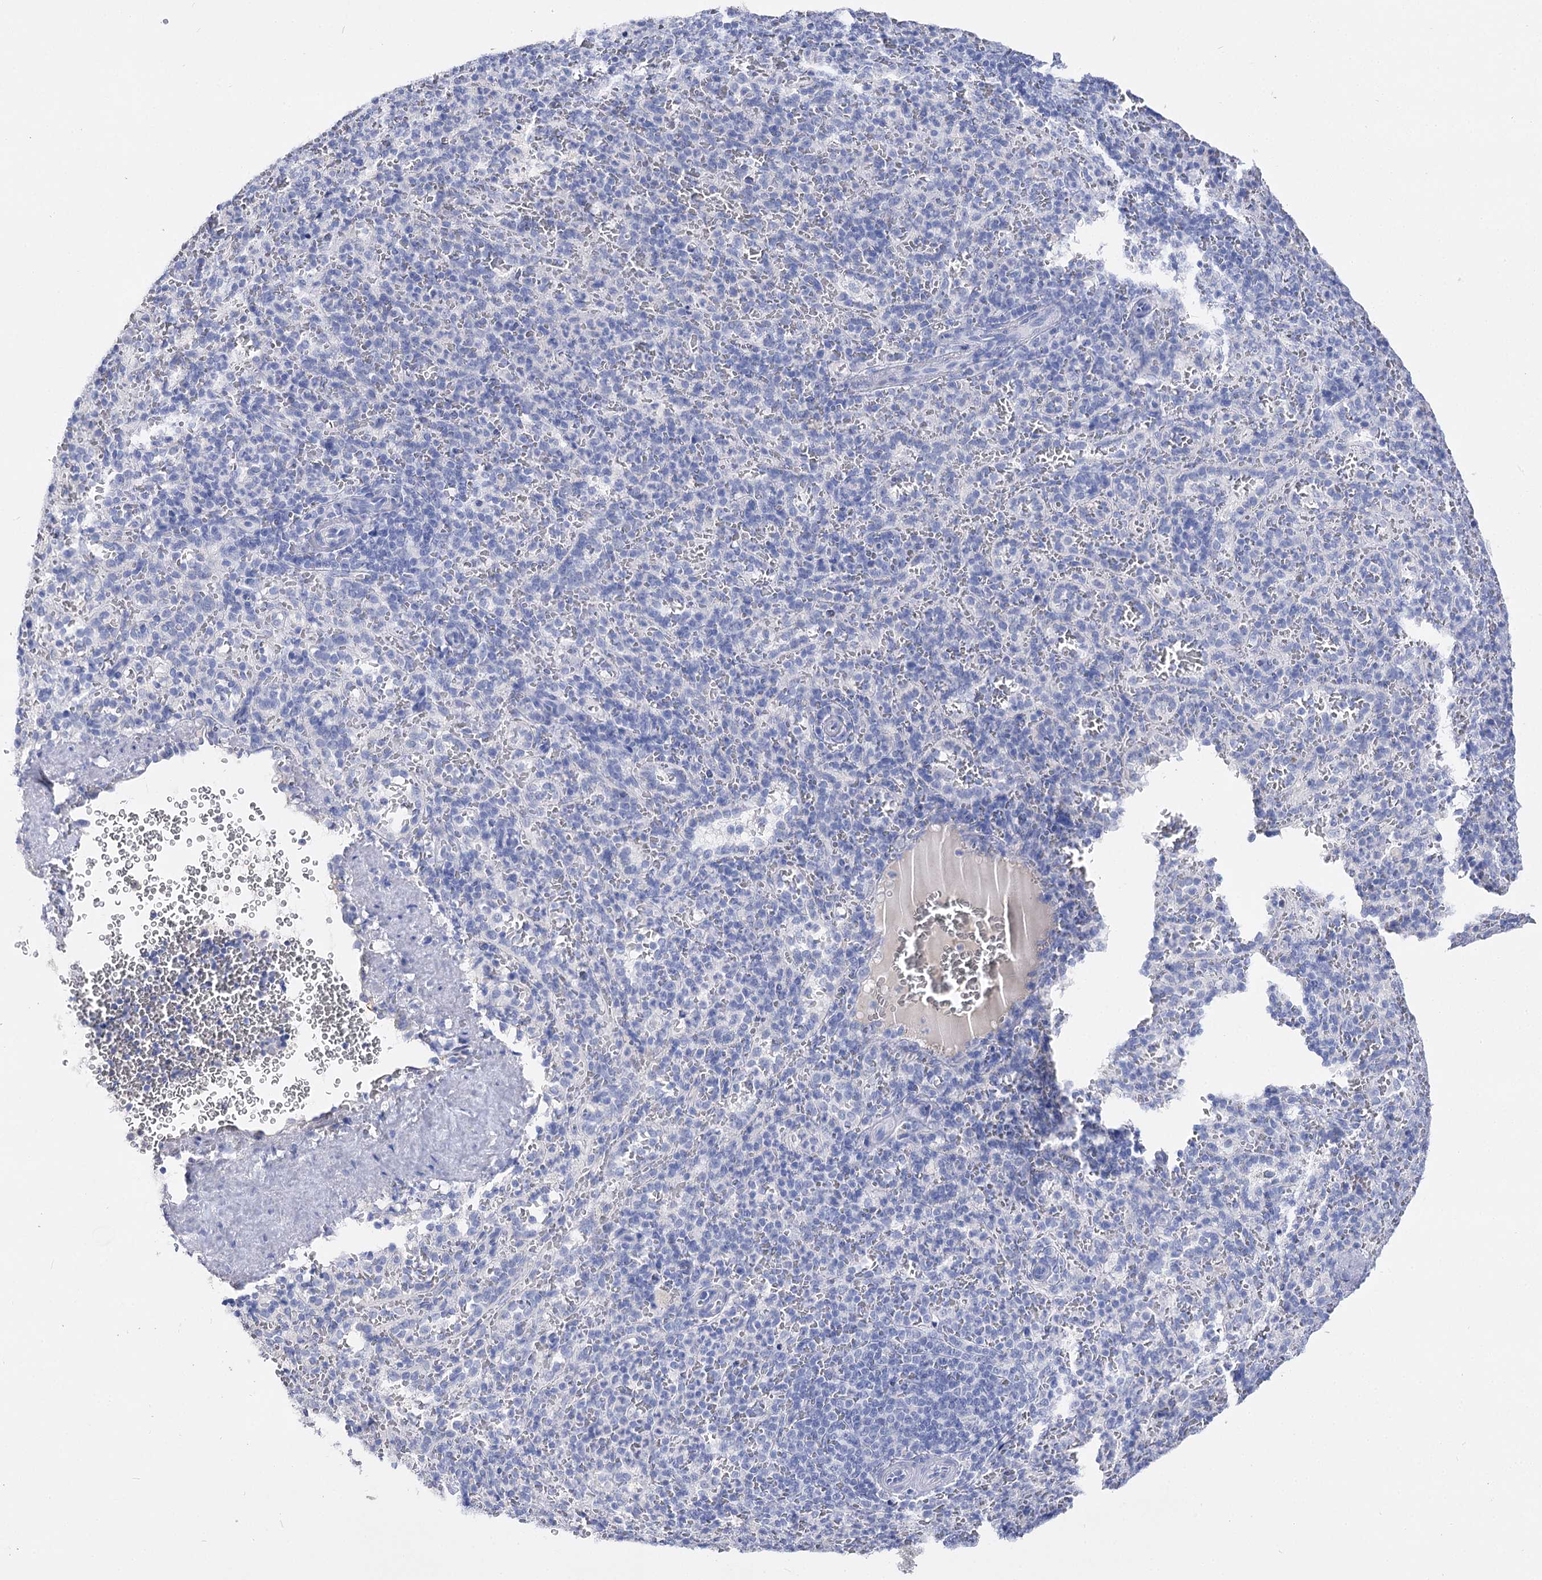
{"staining": {"intensity": "negative", "quantity": "none", "location": "none"}, "tissue": "spleen", "cell_type": "Cells in red pulp", "image_type": "normal", "snomed": [{"axis": "morphology", "description": "Normal tissue, NOS"}, {"axis": "topography", "description": "Spleen"}], "caption": "High power microscopy micrograph of an immunohistochemistry photomicrograph of benign spleen, revealing no significant positivity in cells in red pulp. The staining is performed using DAB brown chromogen with nuclei counter-stained in using hematoxylin.", "gene": "ARL13A", "patient": {"sex": "female", "age": 21}}